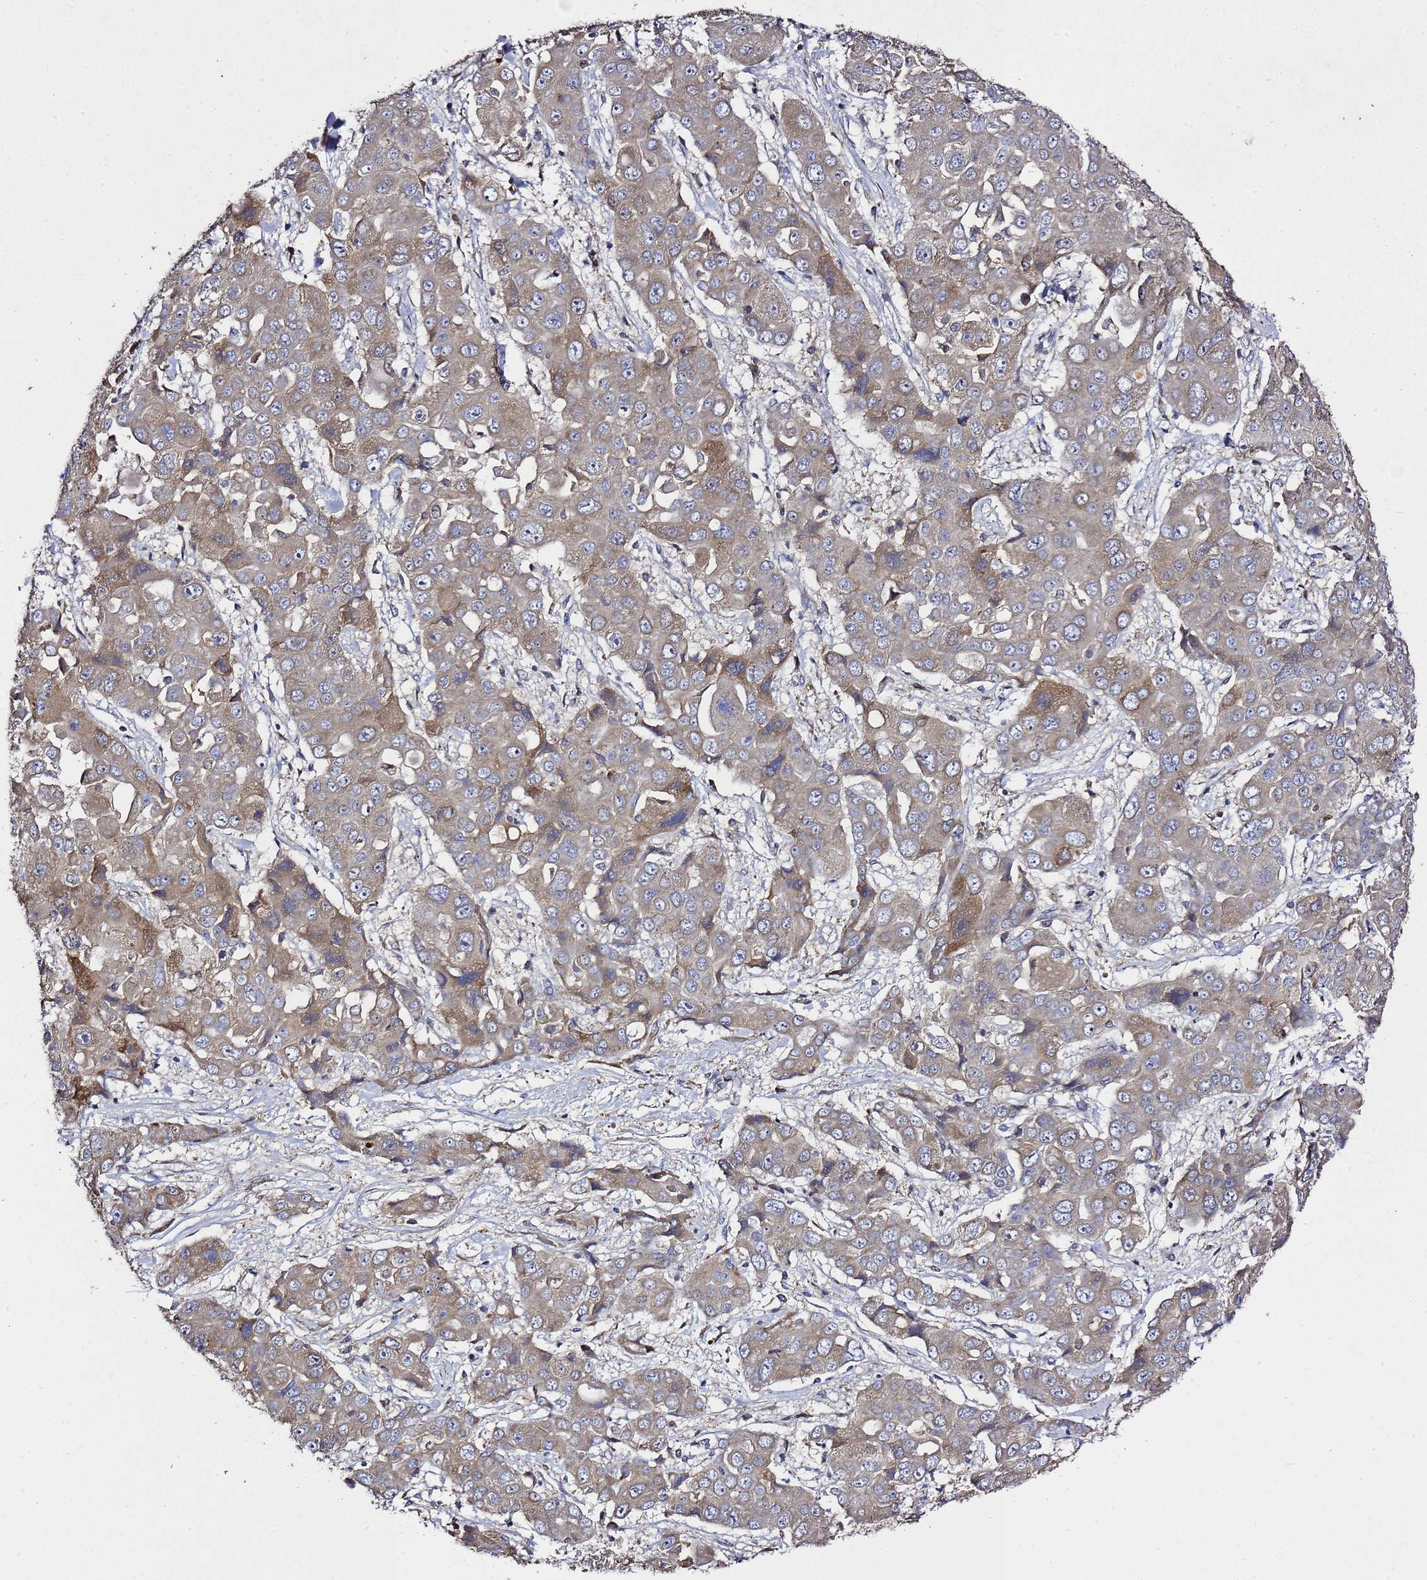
{"staining": {"intensity": "weak", "quantity": "25%-75%", "location": "cytoplasmic/membranous"}, "tissue": "liver cancer", "cell_type": "Tumor cells", "image_type": "cancer", "snomed": [{"axis": "morphology", "description": "Cholangiocarcinoma"}, {"axis": "topography", "description": "Liver"}], "caption": "Immunohistochemical staining of human liver cancer exhibits weak cytoplasmic/membranous protein expression in approximately 25%-75% of tumor cells. The protein of interest is shown in brown color, while the nuclei are stained blue.", "gene": "ALG3", "patient": {"sex": "male", "age": 67}}